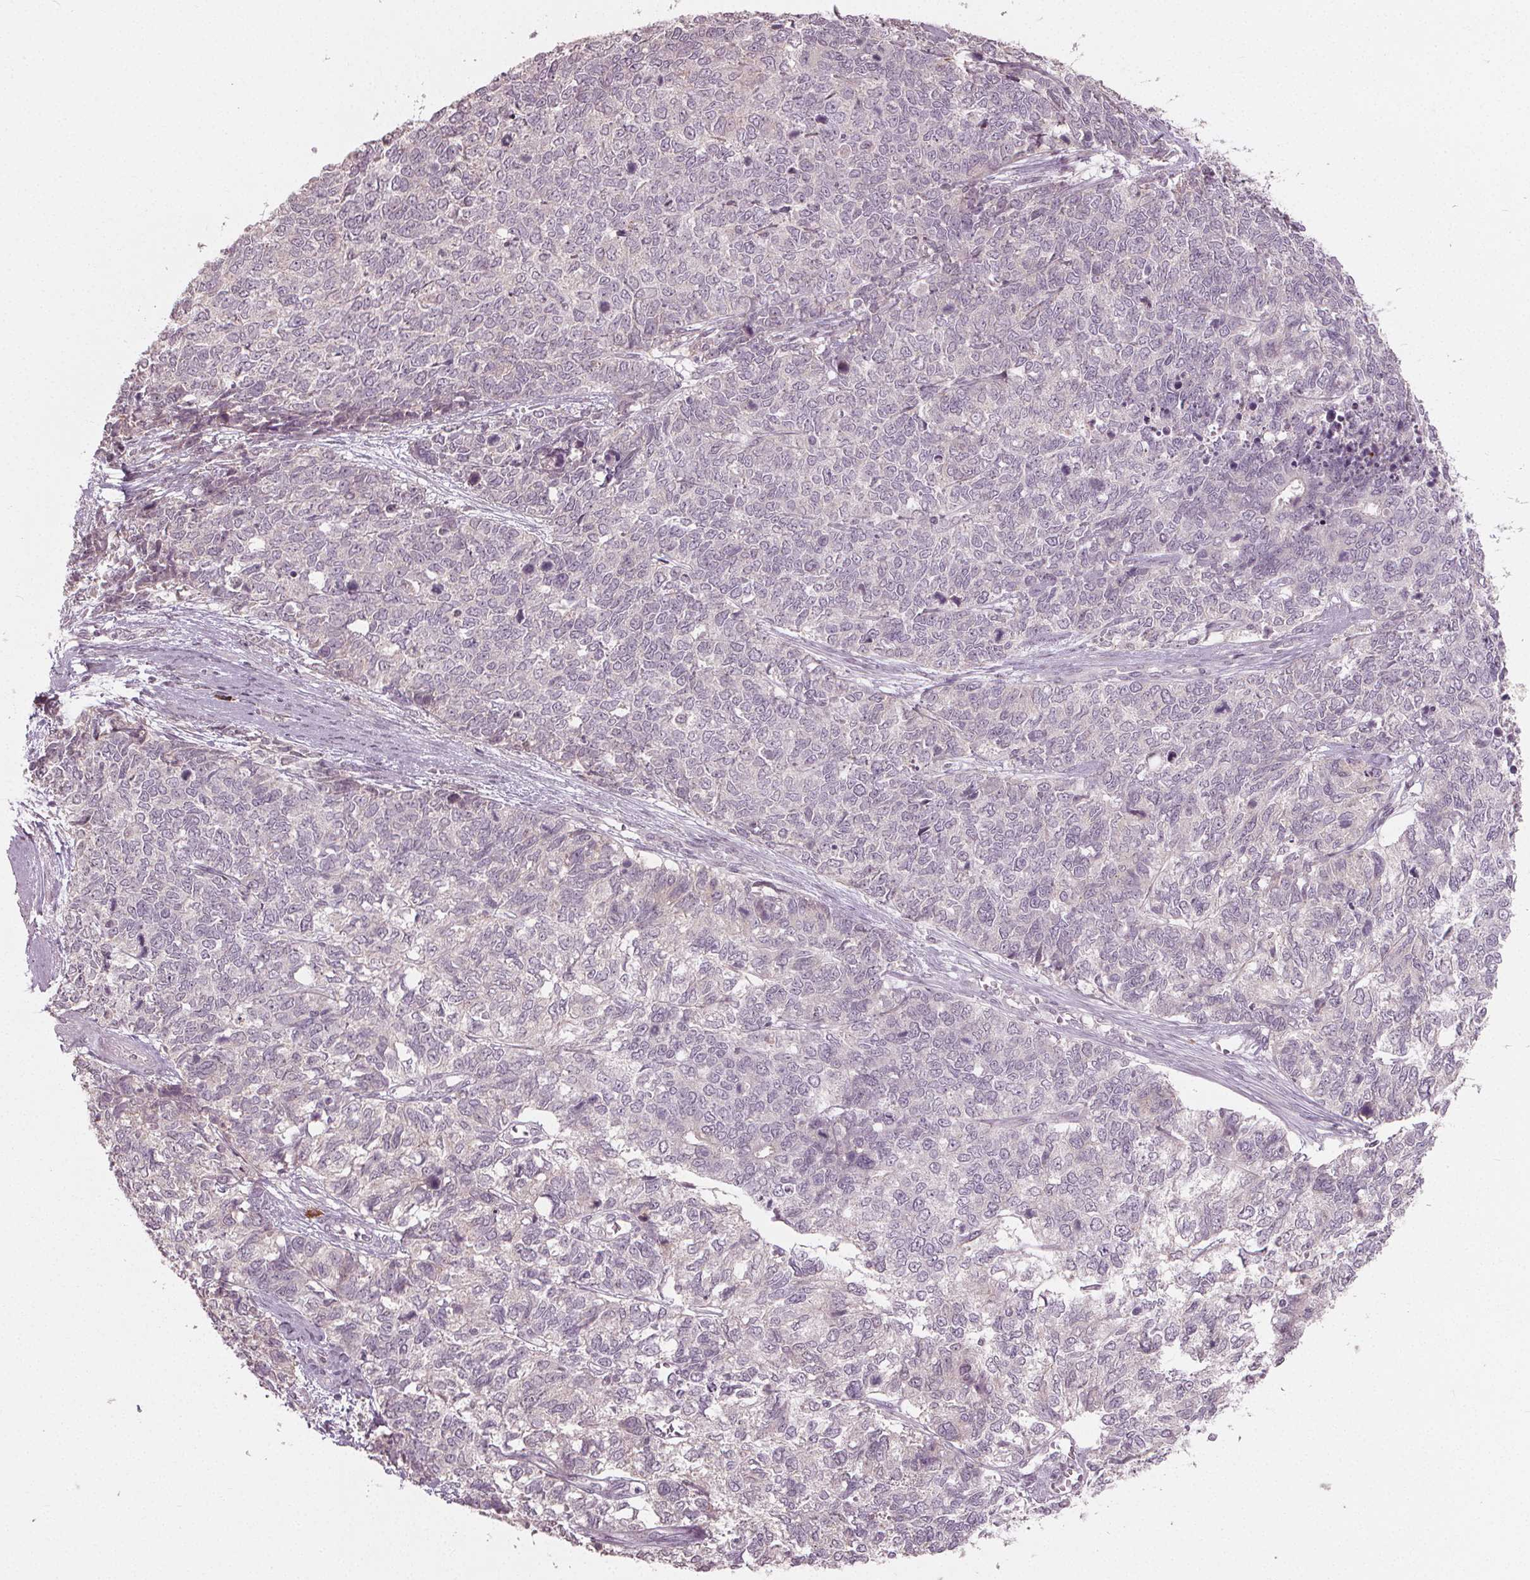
{"staining": {"intensity": "negative", "quantity": "none", "location": "none"}, "tissue": "cervical cancer", "cell_type": "Tumor cells", "image_type": "cancer", "snomed": [{"axis": "morphology", "description": "Adenocarcinoma, NOS"}, {"axis": "topography", "description": "Cervix"}], "caption": "Tumor cells are negative for brown protein staining in cervical cancer (adenocarcinoma).", "gene": "CXCL16", "patient": {"sex": "female", "age": 63}}